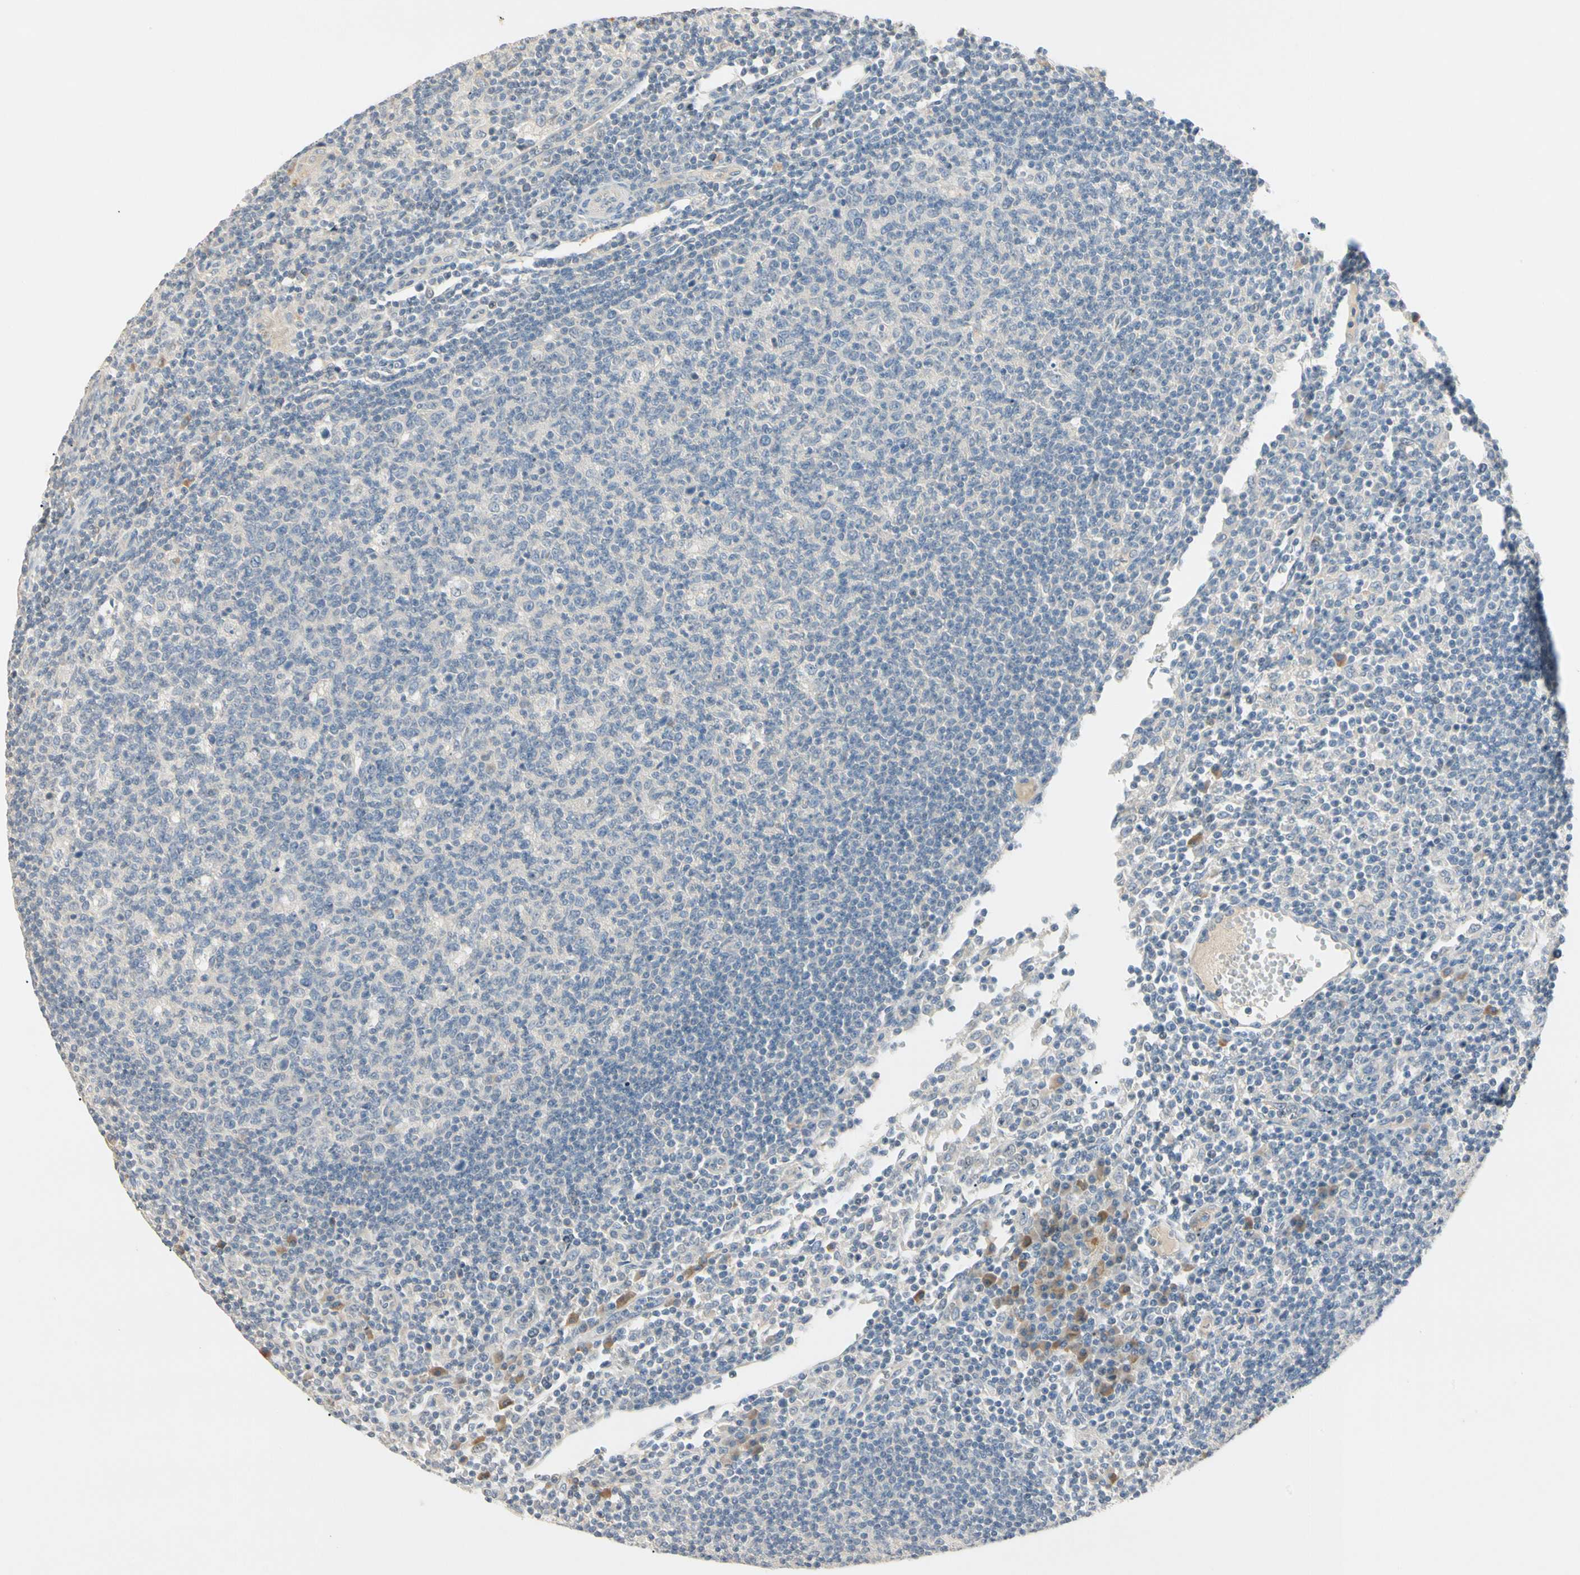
{"staining": {"intensity": "negative", "quantity": "none", "location": "none"}, "tissue": "lymph node", "cell_type": "Germinal center cells", "image_type": "normal", "snomed": [{"axis": "morphology", "description": "Normal tissue, NOS"}, {"axis": "morphology", "description": "Inflammation, NOS"}, {"axis": "topography", "description": "Lymph node"}], "caption": "The photomicrograph displays no significant staining in germinal center cells of lymph node. (DAB (3,3'-diaminobenzidine) immunohistochemistry, high magnification).", "gene": "PRSS21", "patient": {"sex": "male", "age": 55}}